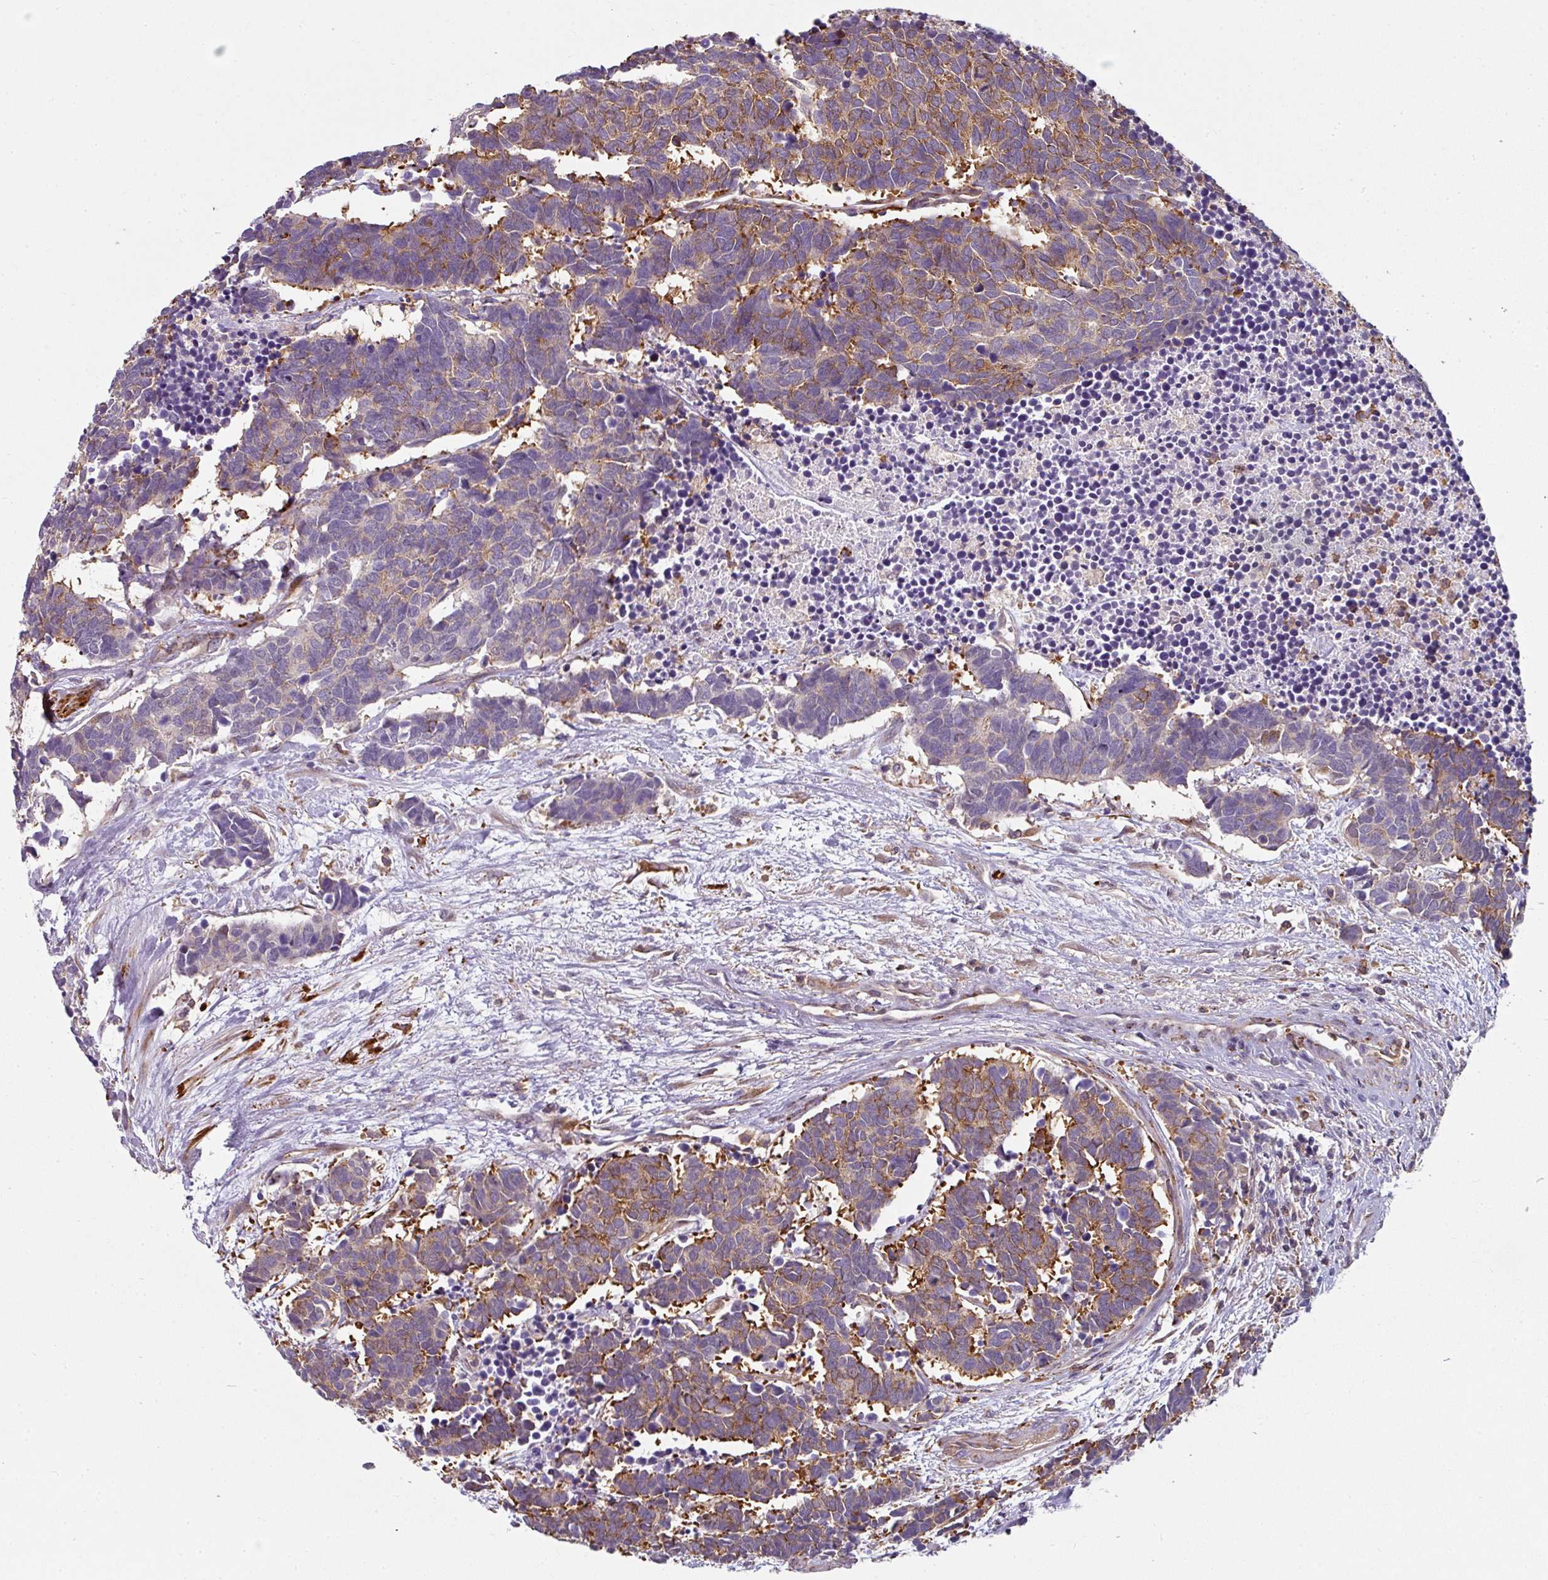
{"staining": {"intensity": "moderate", "quantity": ">75%", "location": "cytoplasmic/membranous"}, "tissue": "carcinoid", "cell_type": "Tumor cells", "image_type": "cancer", "snomed": [{"axis": "morphology", "description": "Carcinoma, NOS"}, {"axis": "morphology", "description": "Carcinoid, malignant, NOS"}, {"axis": "topography", "description": "Urinary bladder"}], "caption": "Tumor cells exhibit medium levels of moderate cytoplasmic/membranous positivity in approximately >75% of cells in human carcinoma.", "gene": "BEND5", "patient": {"sex": "male", "age": 57}}